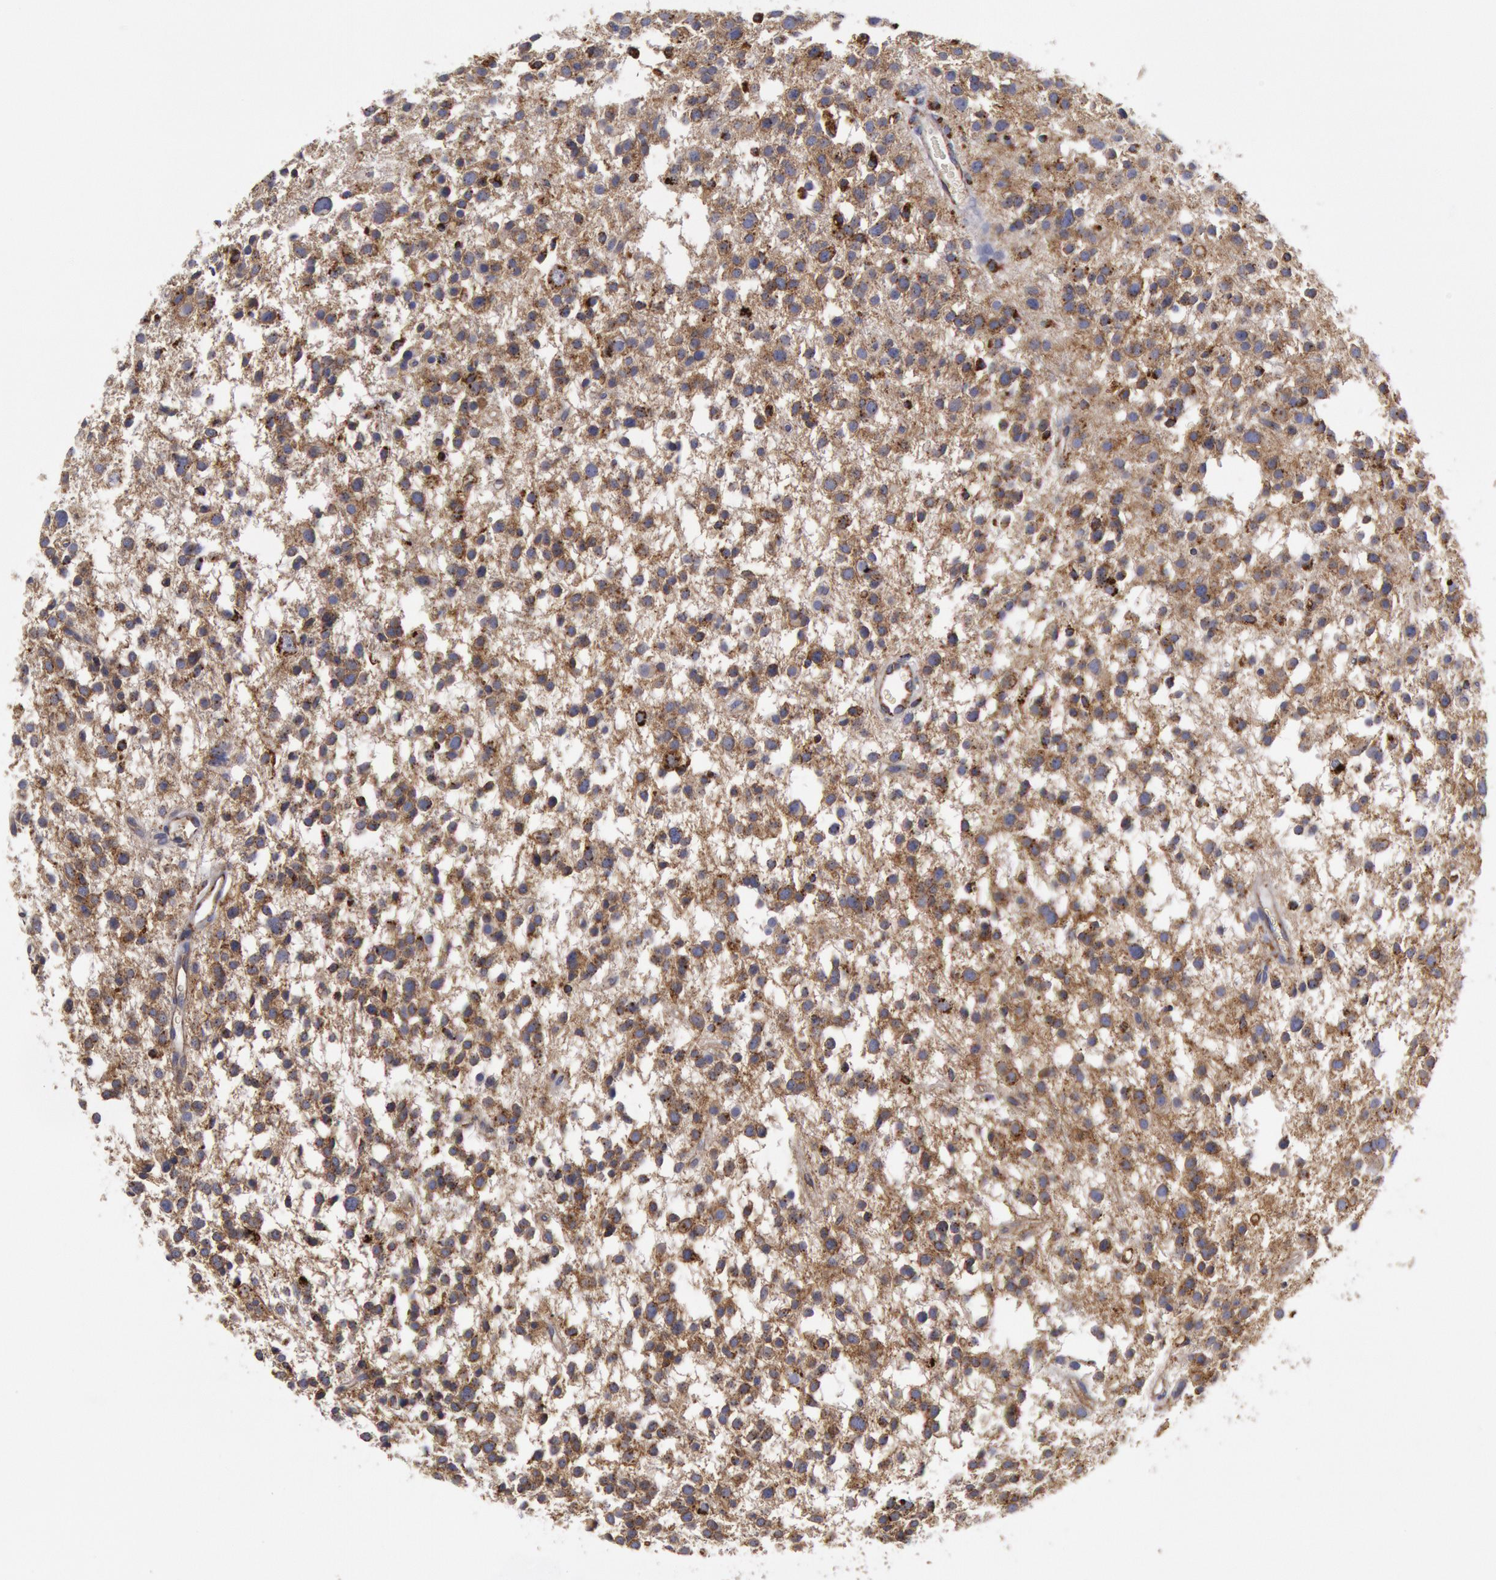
{"staining": {"intensity": "moderate", "quantity": "<25%", "location": "cytoplasmic/membranous"}, "tissue": "glioma", "cell_type": "Tumor cells", "image_type": "cancer", "snomed": [{"axis": "morphology", "description": "Glioma, malignant, Low grade"}, {"axis": "topography", "description": "Brain"}], "caption": "Immunohistochemical staining of glioma shows low levels of moderate cytoplasmic/membranous protein positivity in approximately <25% of tumor cells.", "gene": "FLOT1", "patient": {"sex": "female", "age": 36}}